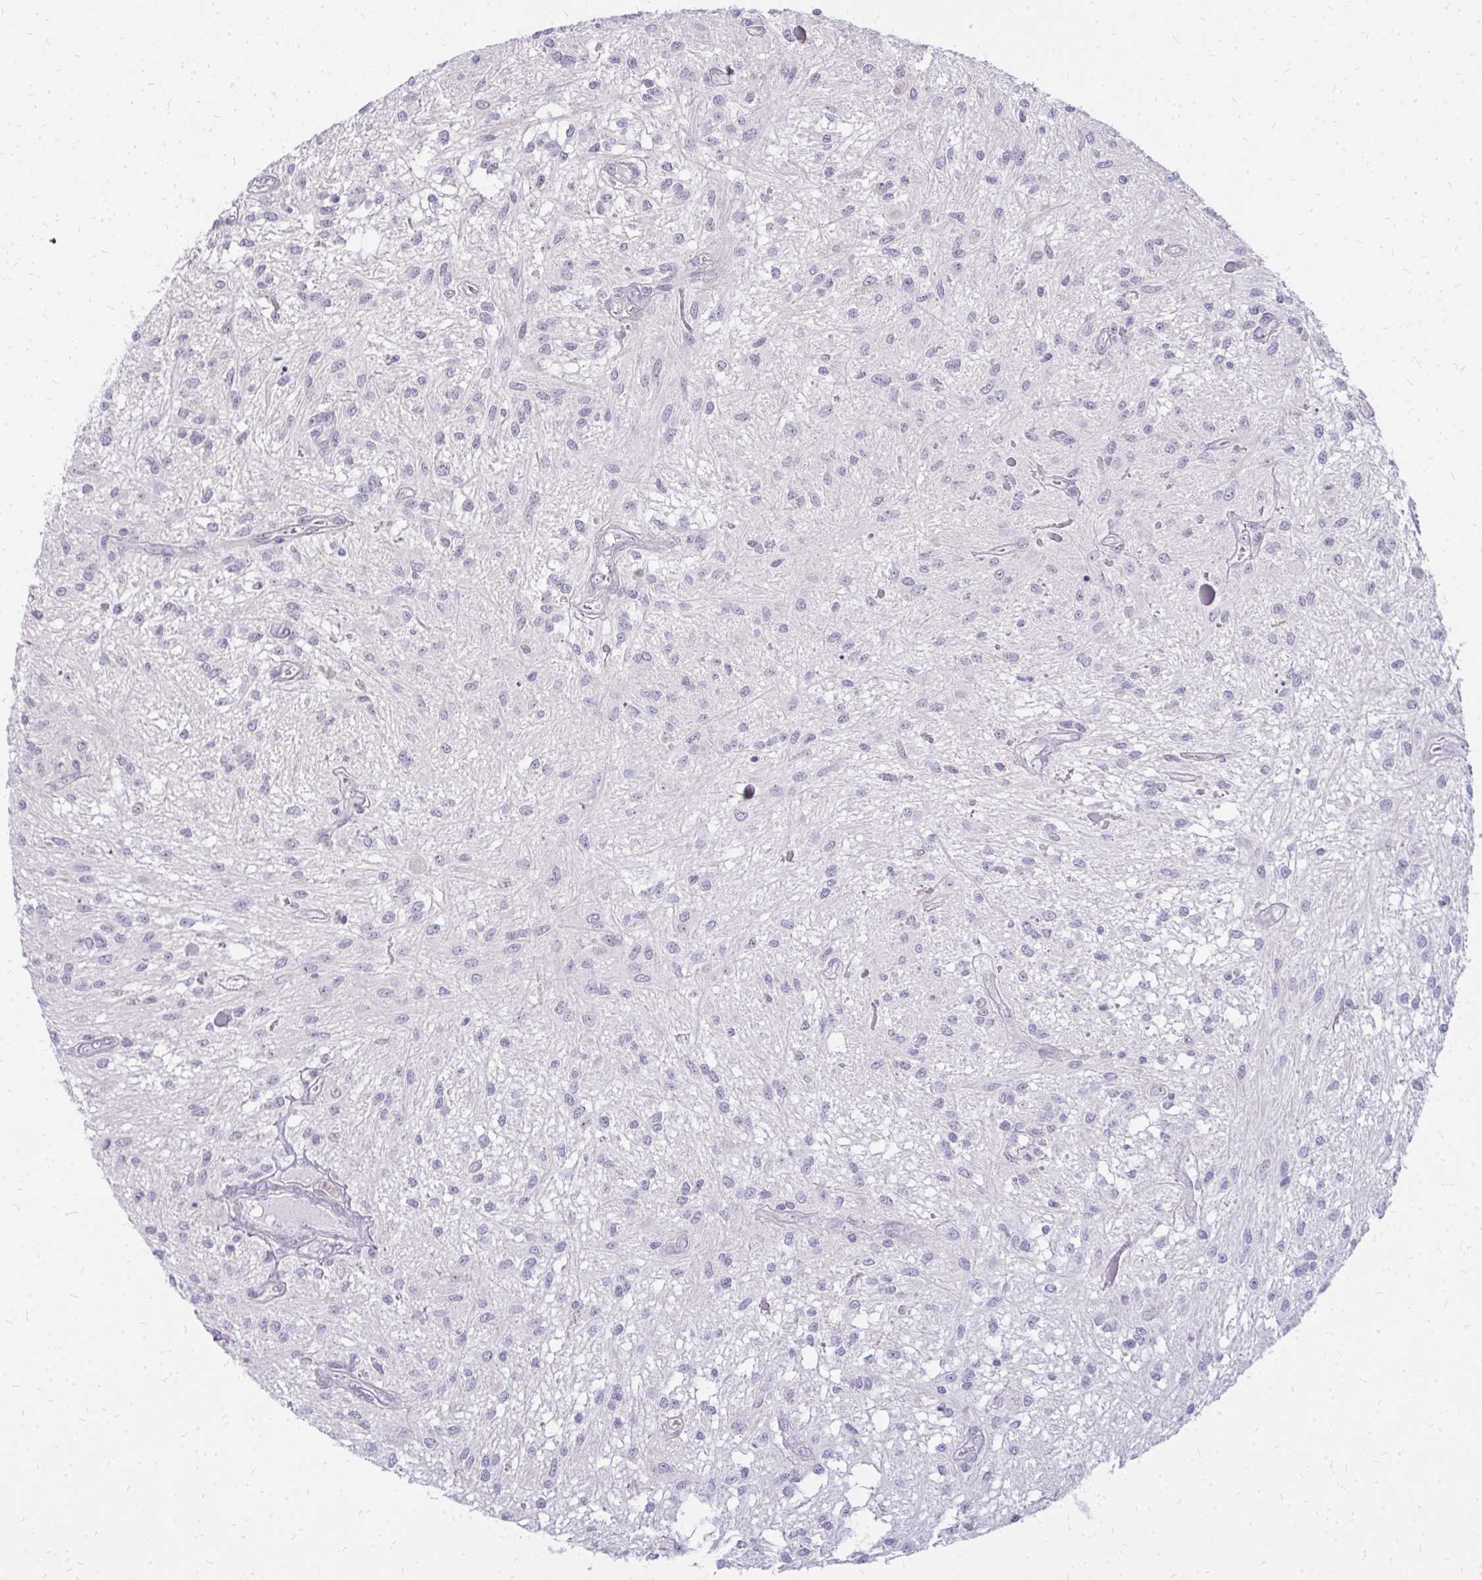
{"staining": {"intensity": "negative", "quantity": "none", "location": "none"}, "tissue": "glioma", "cell_type": "Tumor cells", "image_type": "cancer", "snomed": [{"axis": "morphology", "description": "Glioma, malignant, Low grade"}, {"axis": "topography", "description": "Cerebellum"}], "caption": "This histopathology image is of low-grade glioma (malignant) stained with immunohistochemistry (IHC) to label a protein in brown with the nuclei are counter-stained blue. There is no positivity in tumor cells.", "gene": "FAM9A", "patient": {"sex": "female", "age": 14}}